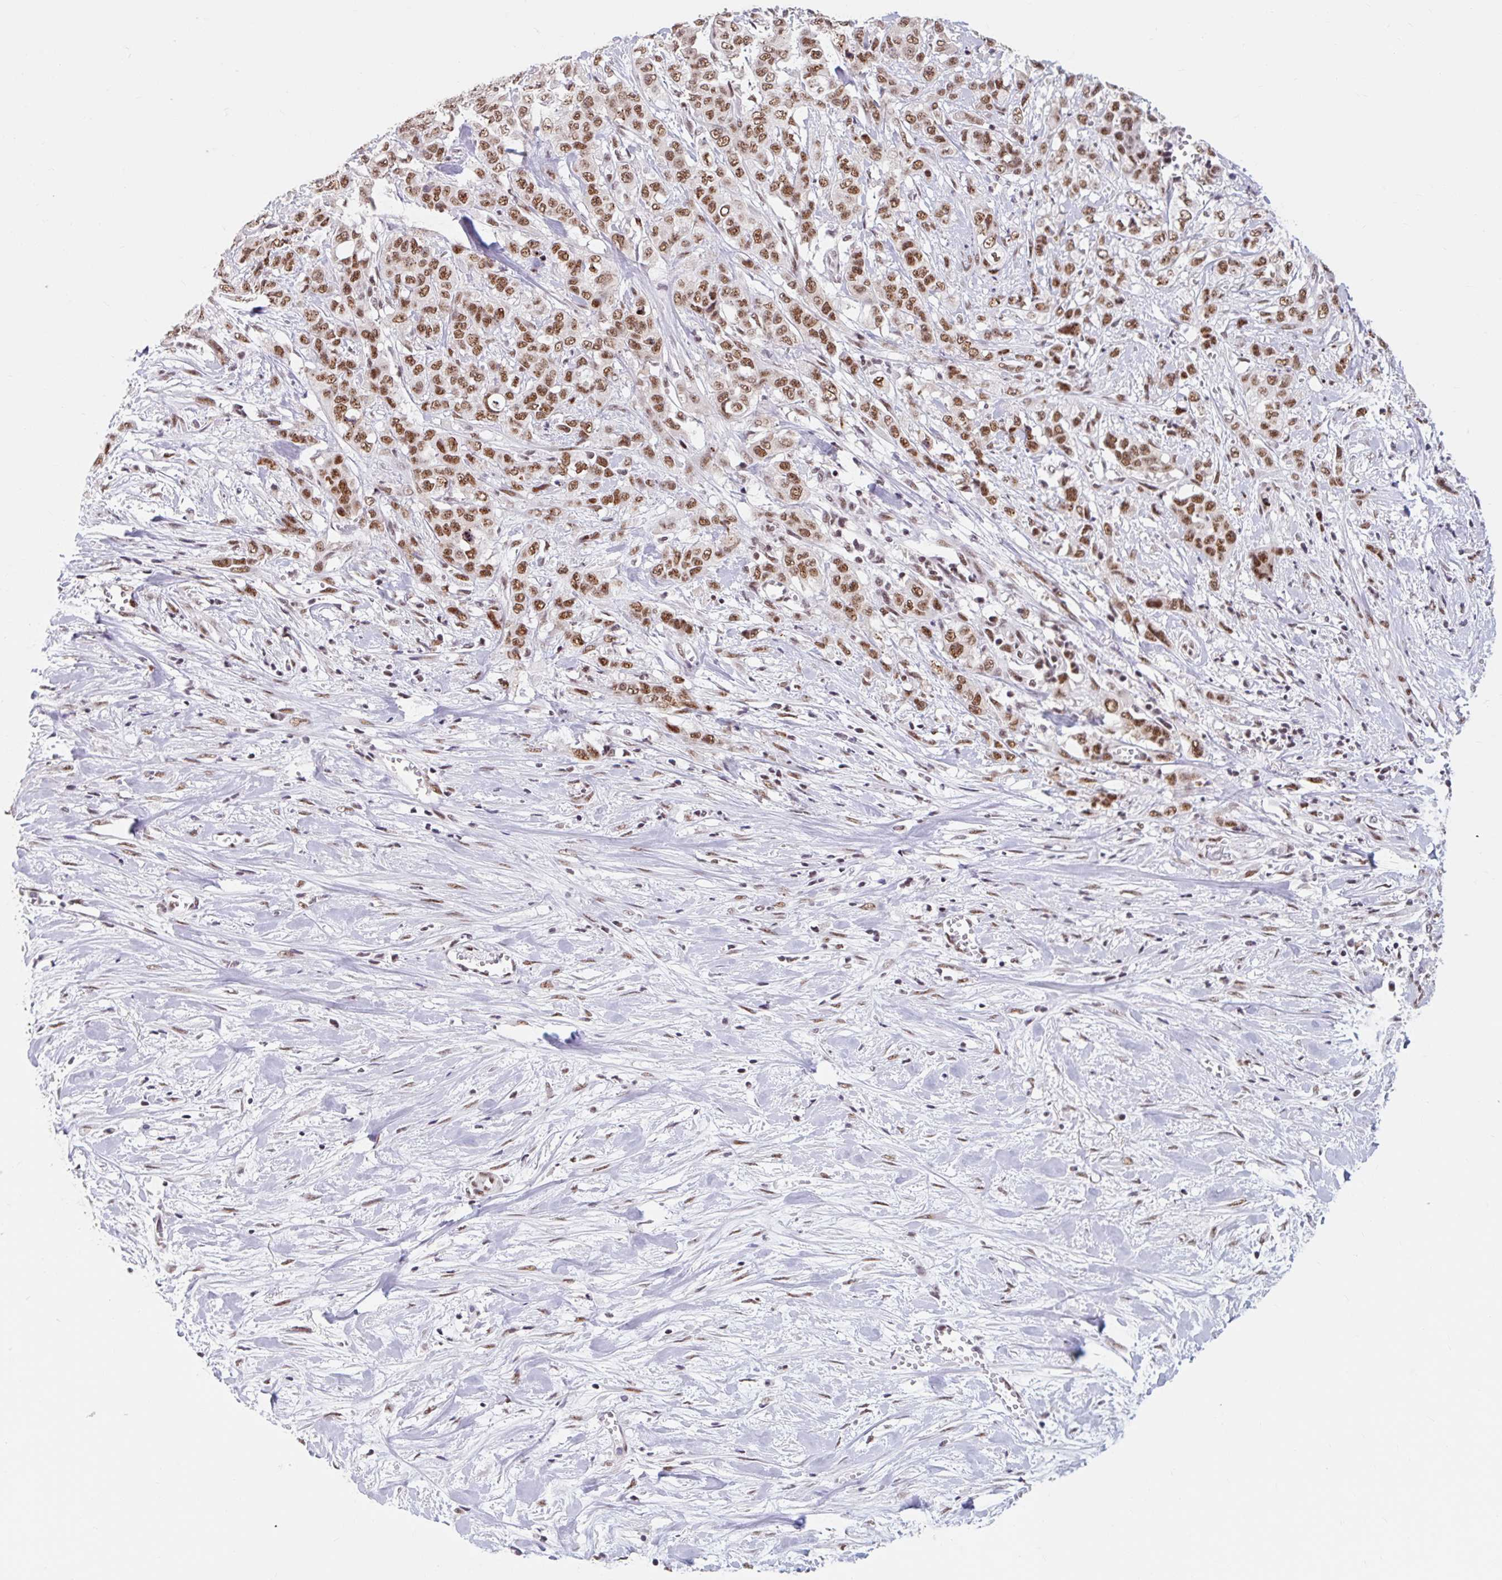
{"staining": {"intensity": "moderate", "quantity": ">75%", "location": "nuclear"}, "tissue": "stomach cancer", "cell_type": "Tumor cells", "image_type": "cancer", "snomed": [{"axis": "morphology", "description": "Adenocarcinoma, NOS"}, {"axis": "topography", "description": "Stomach, upper"}], "caption": "There is medium levels of moderate nuclear expression in tumor cells of stomach cancer, as demonstrated by immunohistochemical staining (brown color).", "gene": "SRSF10", "patient": {"sex": "male", "age": 62}}